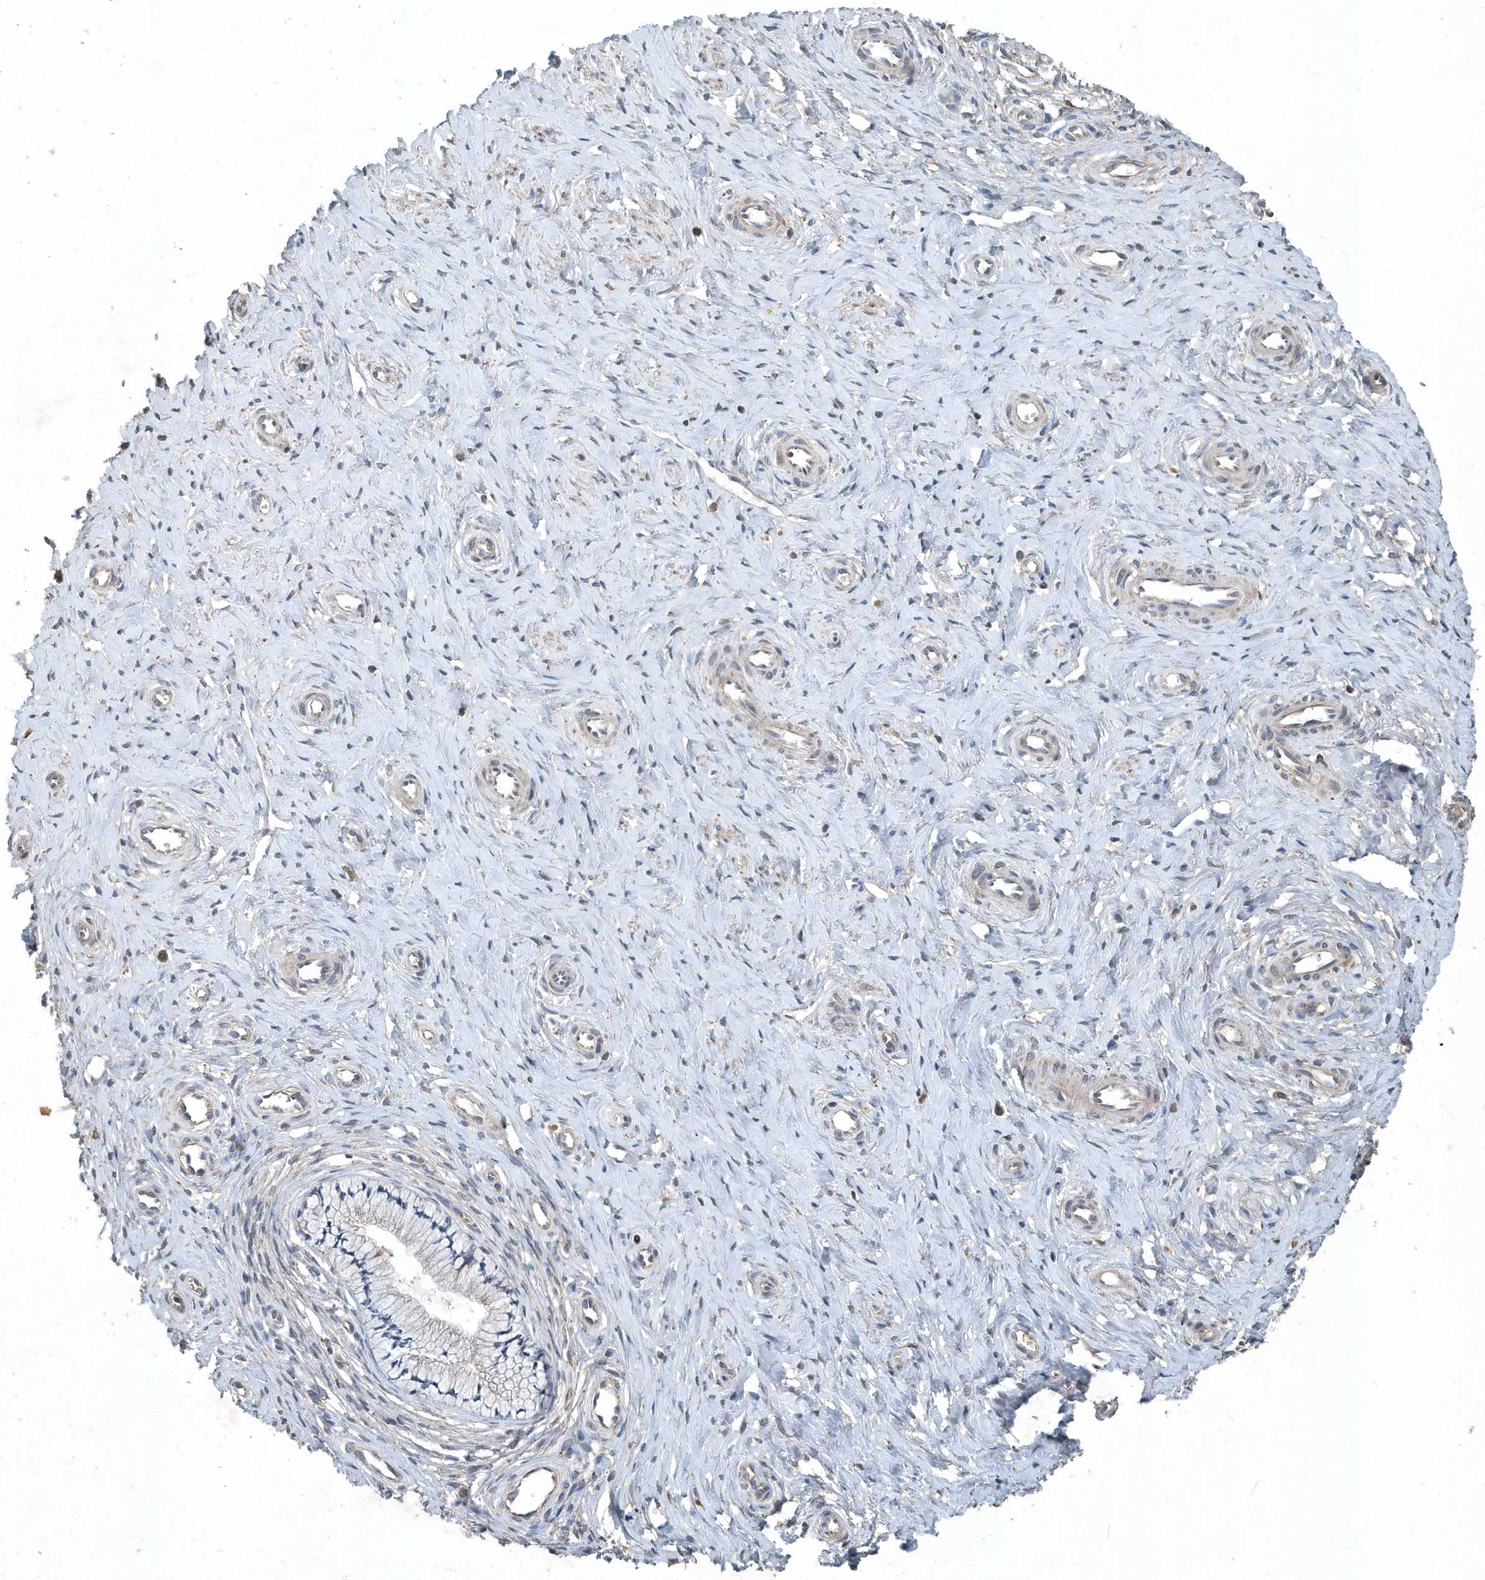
{"staining": {"intensity": "weak", "quantity": "25%-75%", "location": "cytoplasmic/membranous"}, "tissue": "cervix", "cell_type": "Glandular cells", "image_type": "normal", "snomed": [{"axis": "morphology", "description": "Normal tissue, NOS"}, {"axis": "topography", "description": "Cervix"}], "caption": "Glandular cells display weak cytoplasmic/membranous expression in approximately 25%-75% of cells in unremarkable cervix.", "gene": "SCFD2", "patient": {"sex": "female", "age": 36}}